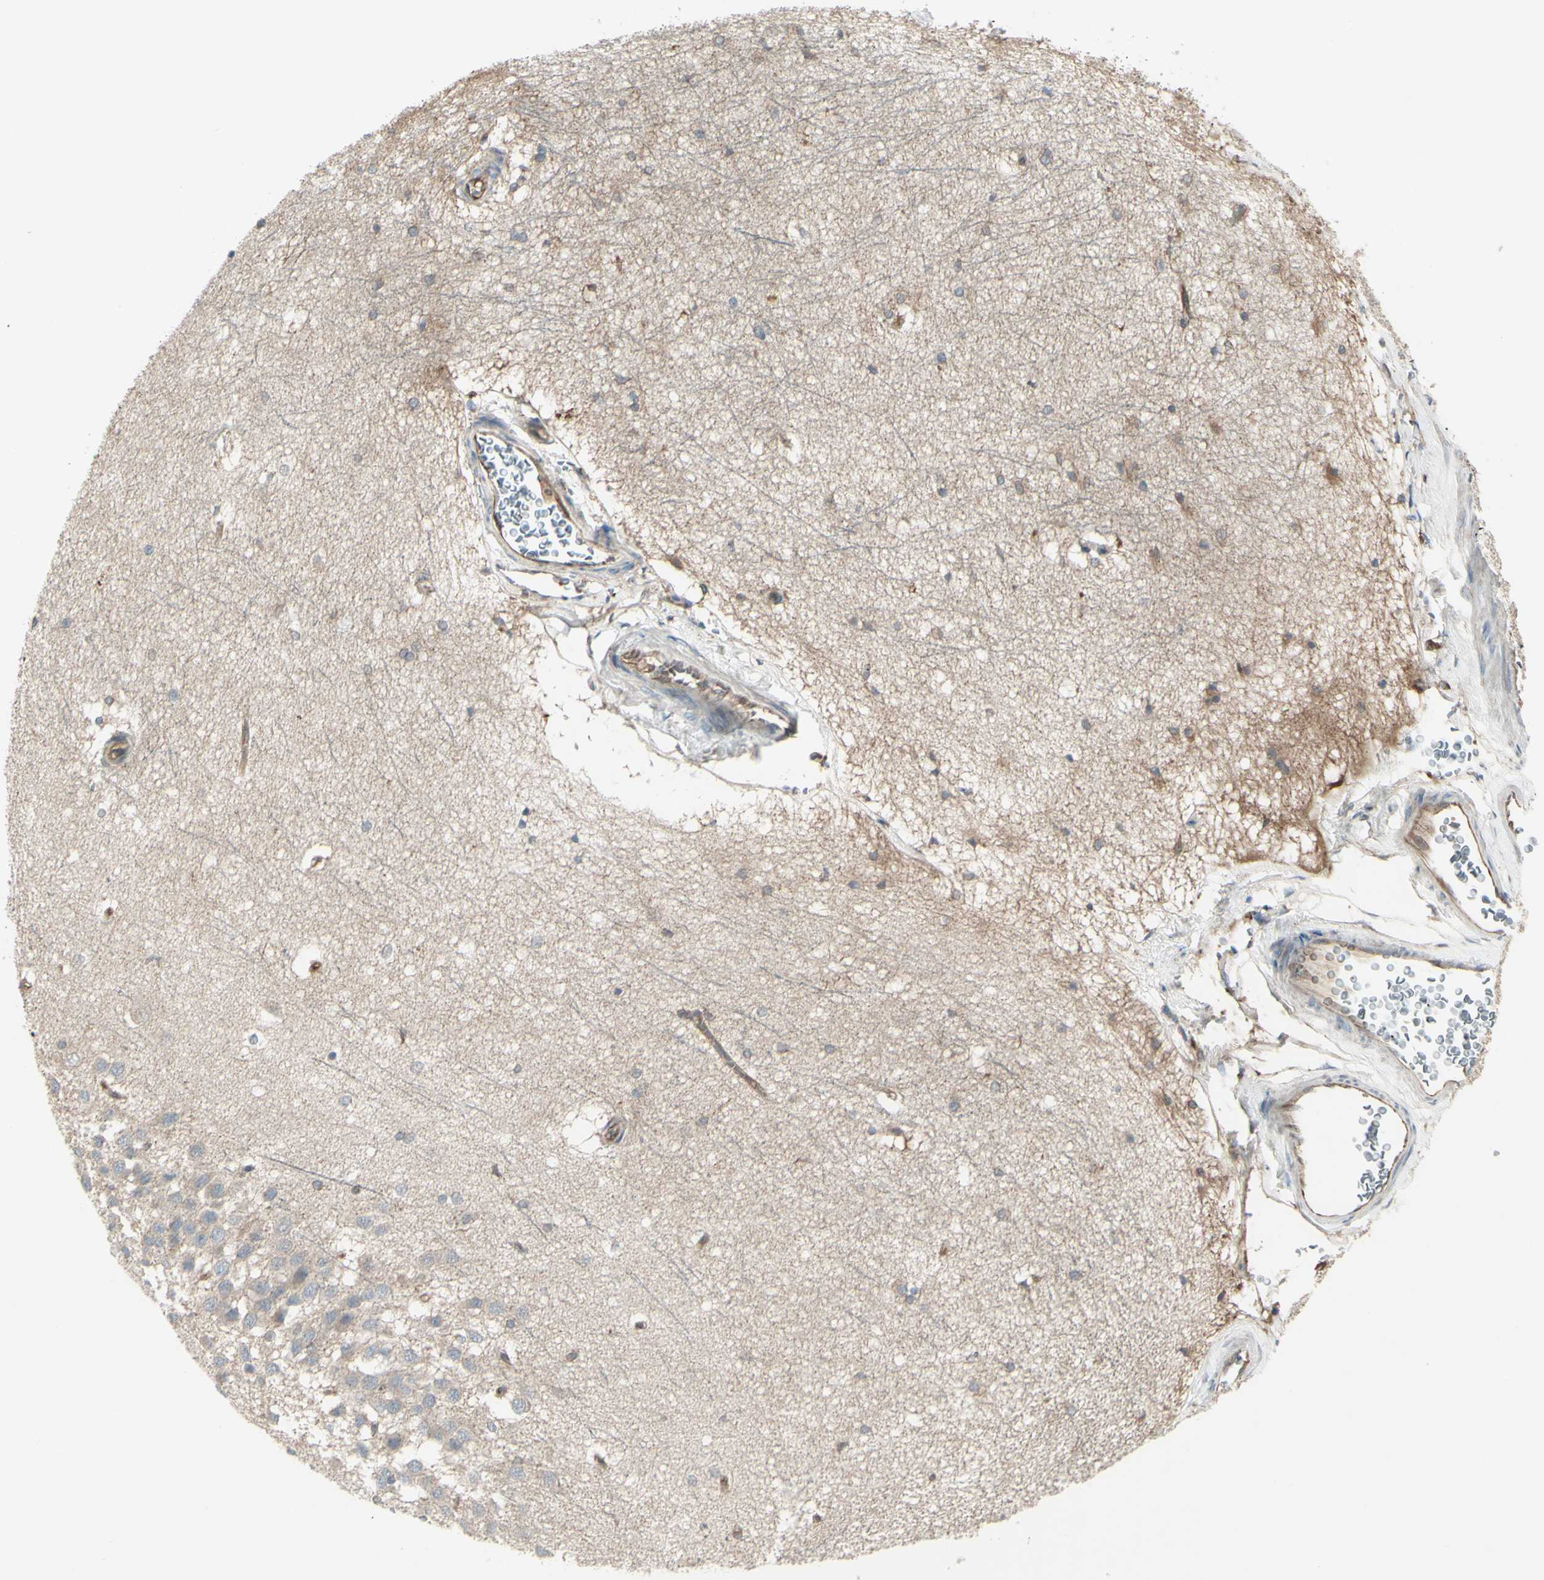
{"staining": {"intensity": "weak", "quantity": "<25%", "location": "cytoplasmic/membranous"}, "tissue": "hippocampus", "cell_type": "Glial cells", "image_type": "normal", "snomed": [{"axis": "morphology", "description": "Normal tissue, NOS"}, {"axis": "topography", "description": "Hippocampus"}], "caption": "The immunohistochemistry micrograph has no significant expression in glial cells of hippocampus. (DAB immunohistochemistry with hematoxylin counter stain).", "gene": "IGSF9B", "patient": {"sex": "female", "age": 19}}